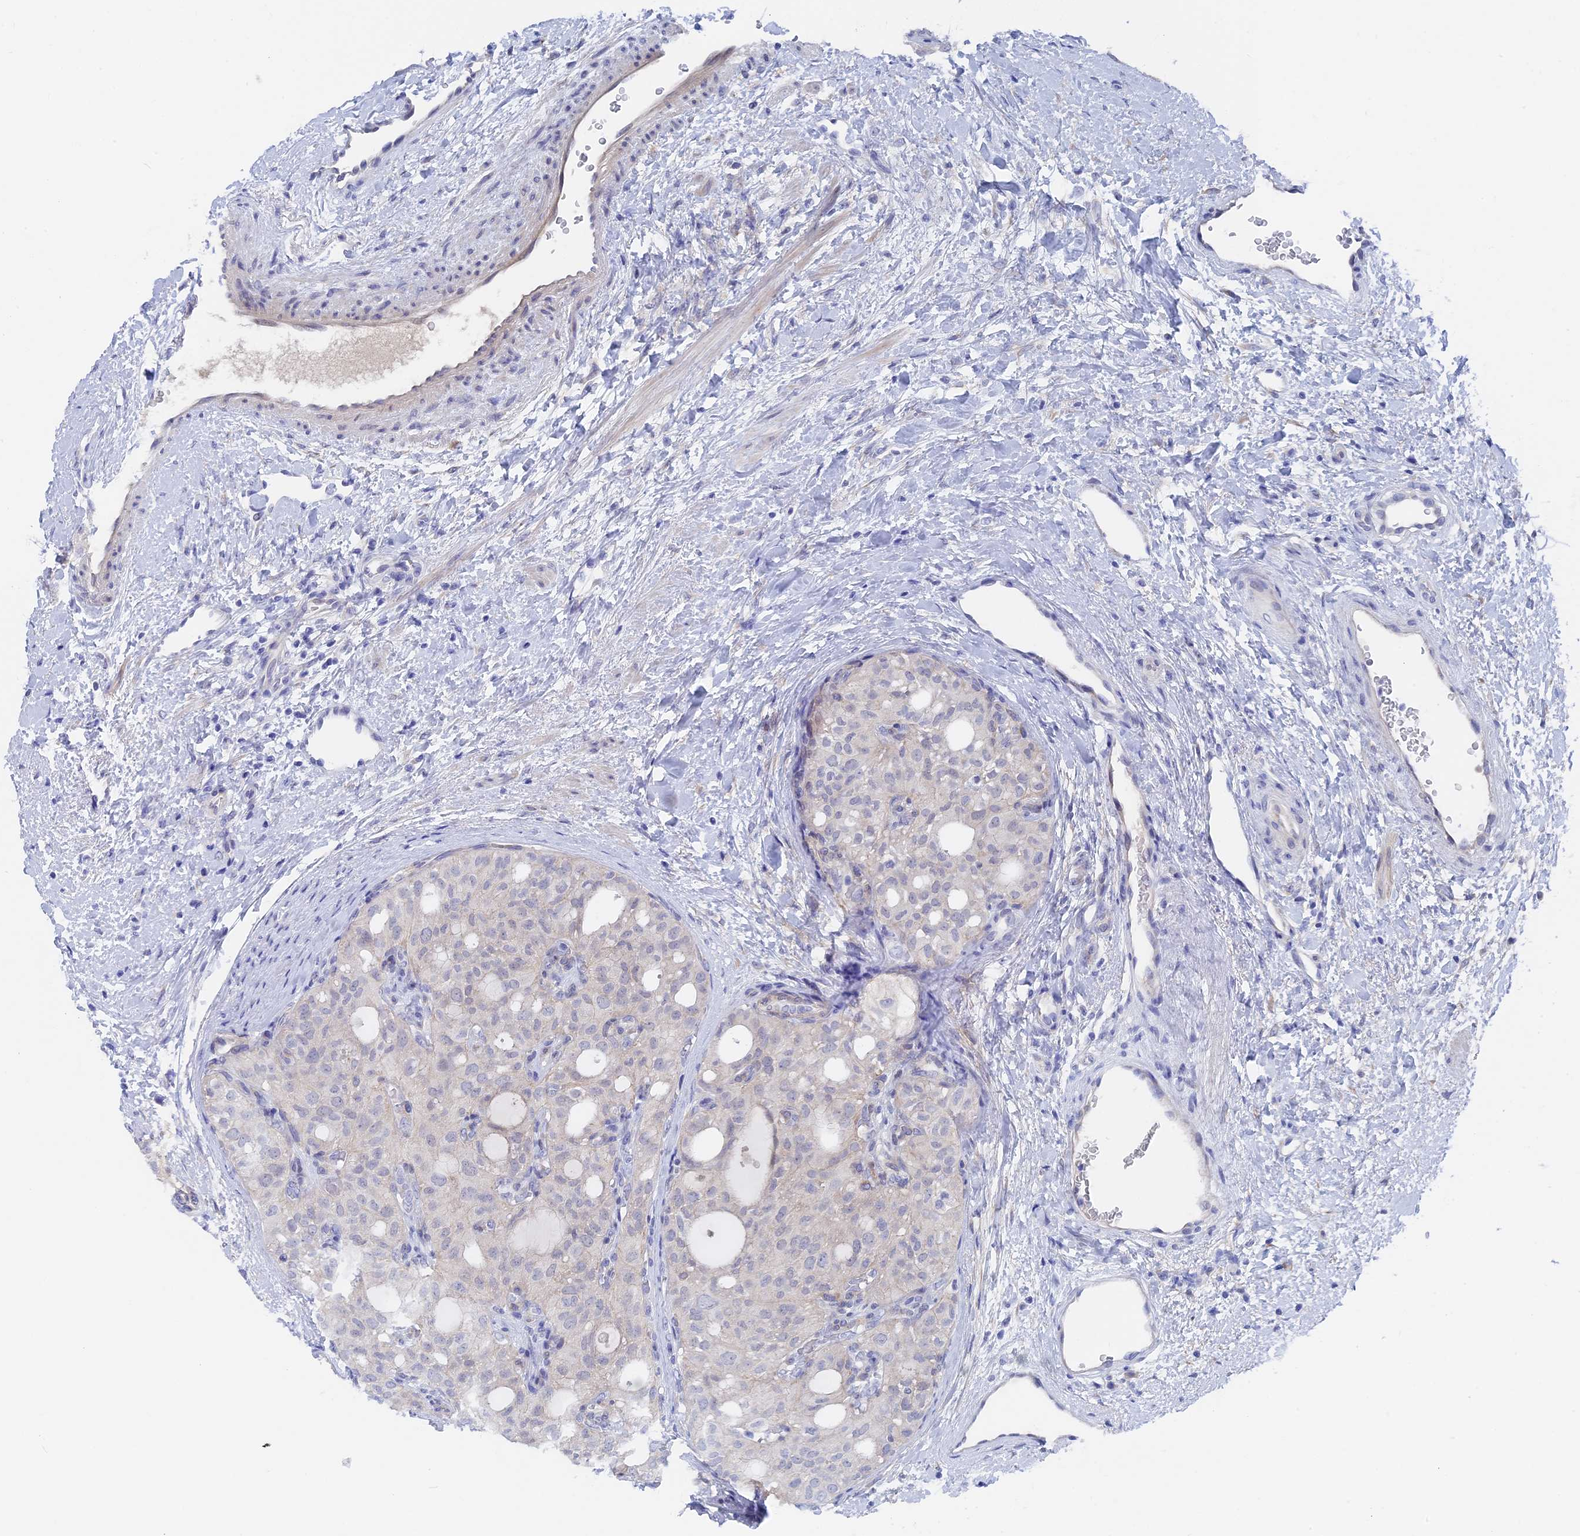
{"staining": {"intensity": "negative", "quantity": "none", "location": "none"}, "tissue": "thyroid cancer", "cell_type": "Tumor cells", "image_type": "cancer", "snomed": [{"axis": "morphology", "description": "Follicular adenoma carcinoma, NOS"}, {"axis": "topography", "description": "Thyroid gland"}], "caption": "IHC of thyroid follicular adenoma carcinoma exhibits no staining in tumor cells.", "gene": "DACT3", "patient": {"sex": "male", "age": 75}}